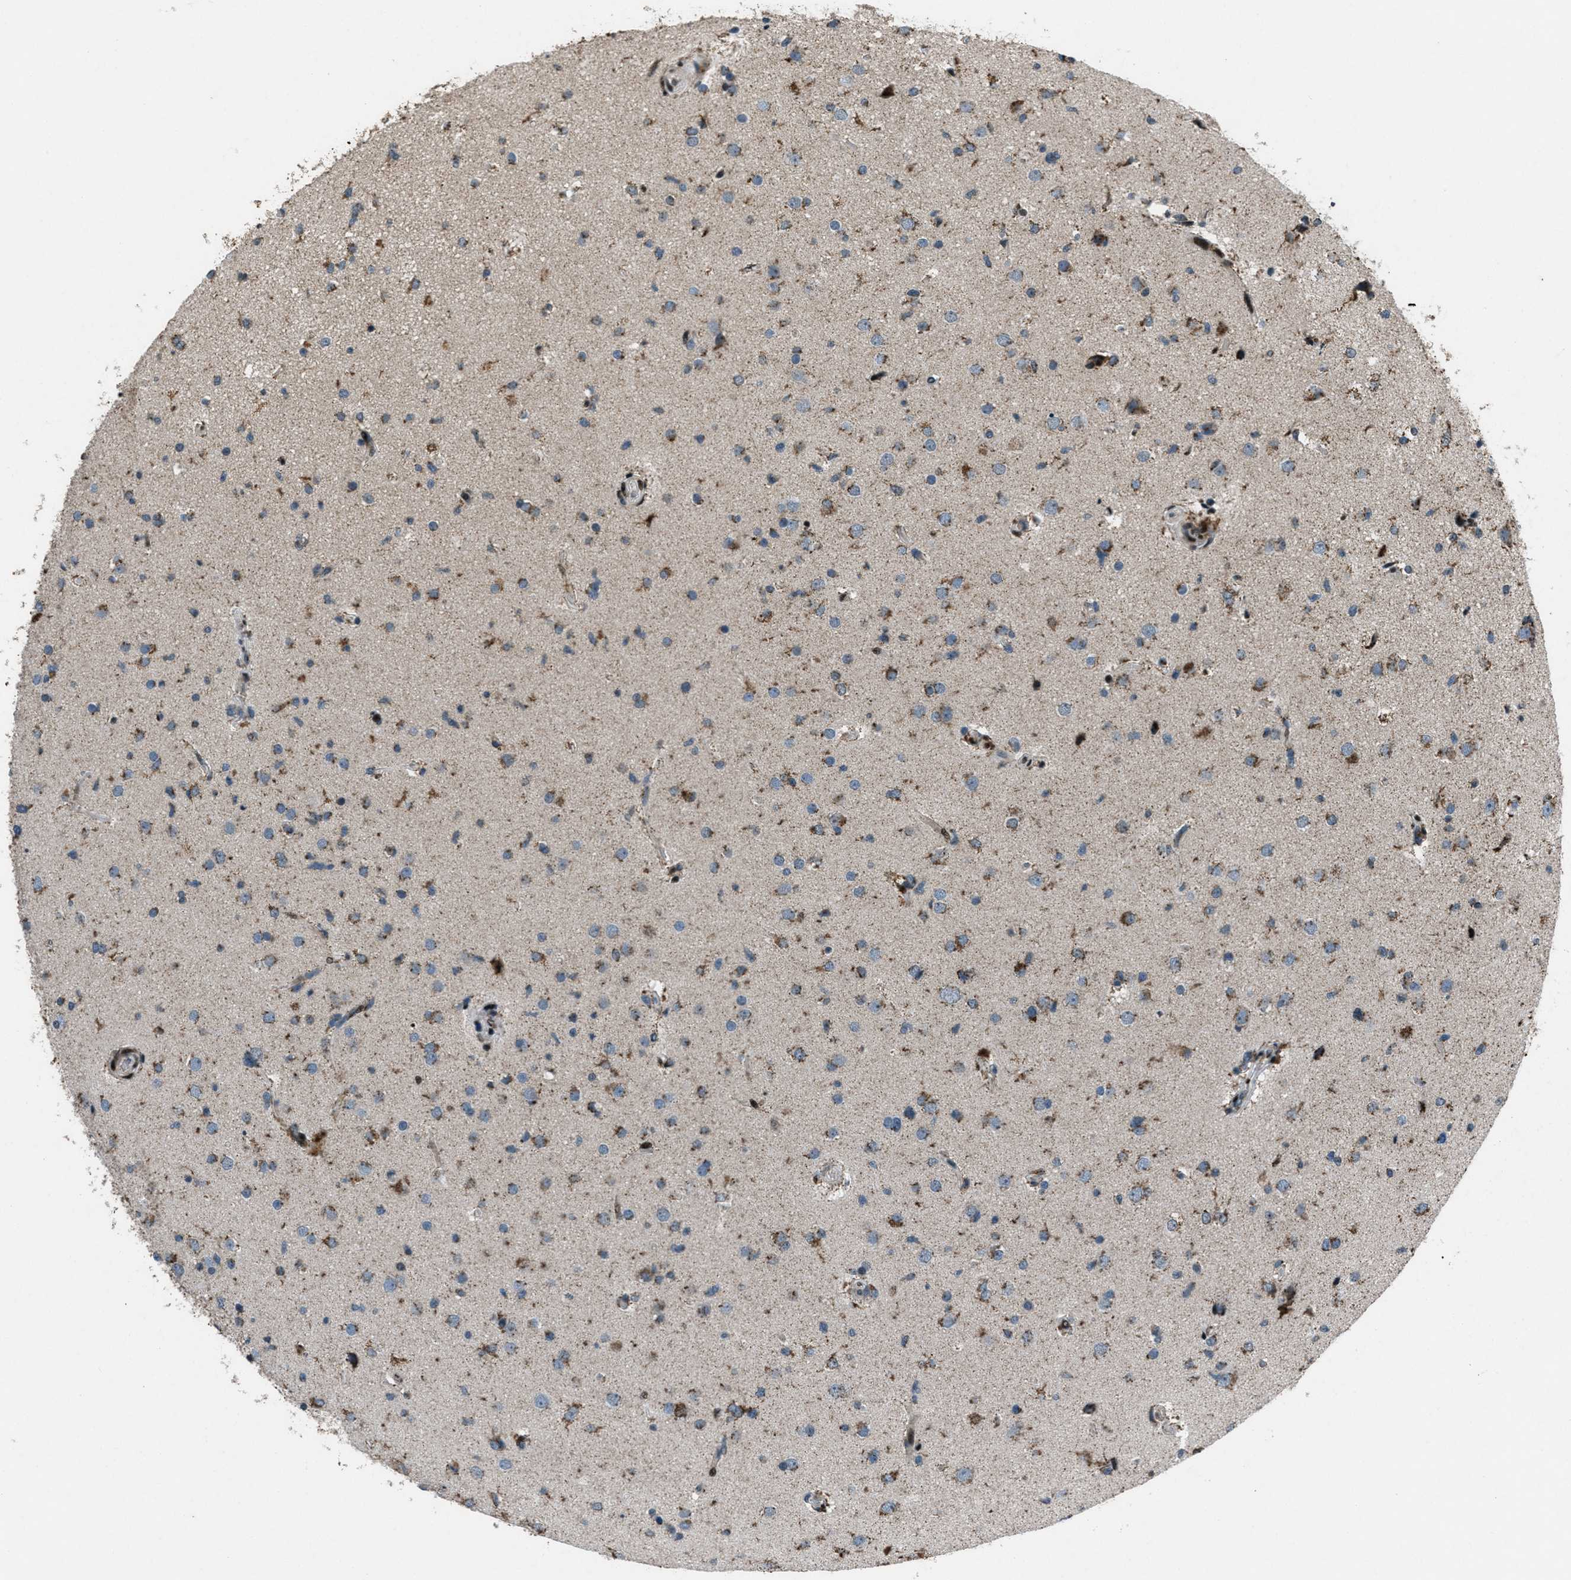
{"staining": {"intensity": "strong", "quantity": "25%-75%", "location": "cytoplasmic/membranous"}, "tissue": "glioma", "cell_type": "Tumor cells", "image_type": "cancer", "snomed": [{"axis": "morphology", "description": "Glioma, malignant, High grade"}, {"axis": "topography", "description": "Brain"}], "caption": "Malignant high-grade glioma stained with DAB immunohistochemistry (IHC) displays high levels of strong cytoplasmic/membranous expression in about 25%-75% of tumor cells.", "gene": "GPC6", "patient": {"sex": "male", "age": 33}}